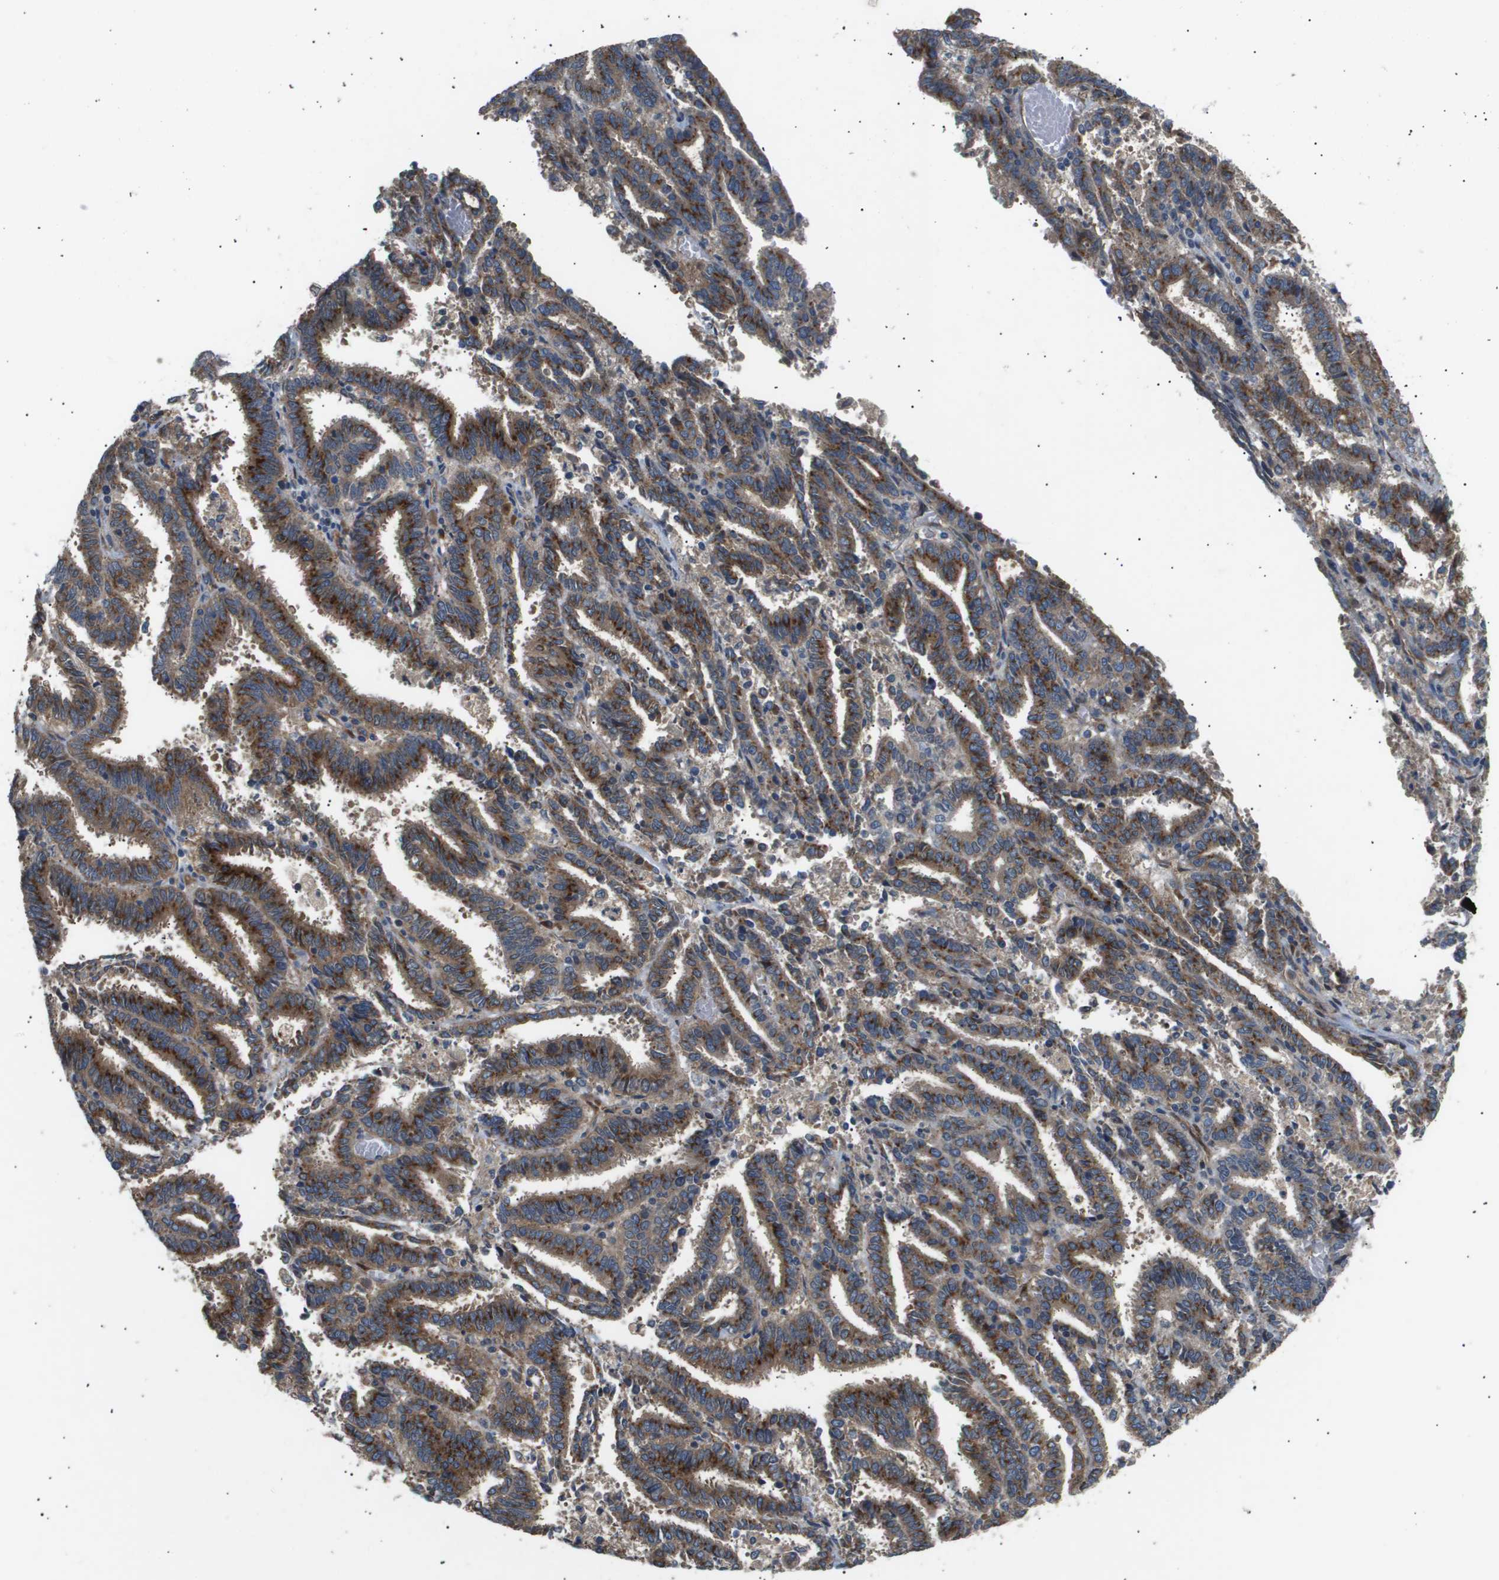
{"staining": {"intensity": "strong", "quantity": ">75%", "location": "cytoplasmic/membranous"}, "tissue": "endometrial cancer", "cell_type": "Tumor cells", "image_type": "cancer", "snomed": [{"axis": "morphology", "description": "Adenocarcinoma, NOS"}, {"axis": "topography", "description": "Uterus"}], "caption": "Strong cytoplasmic/membranous positivity for a protein is seen in about >75% of tumor cells of endometrial adenocarcinoma using IHC.", "gene": "LYSMD3", "patient": {"sex": "female", "age": 83}}